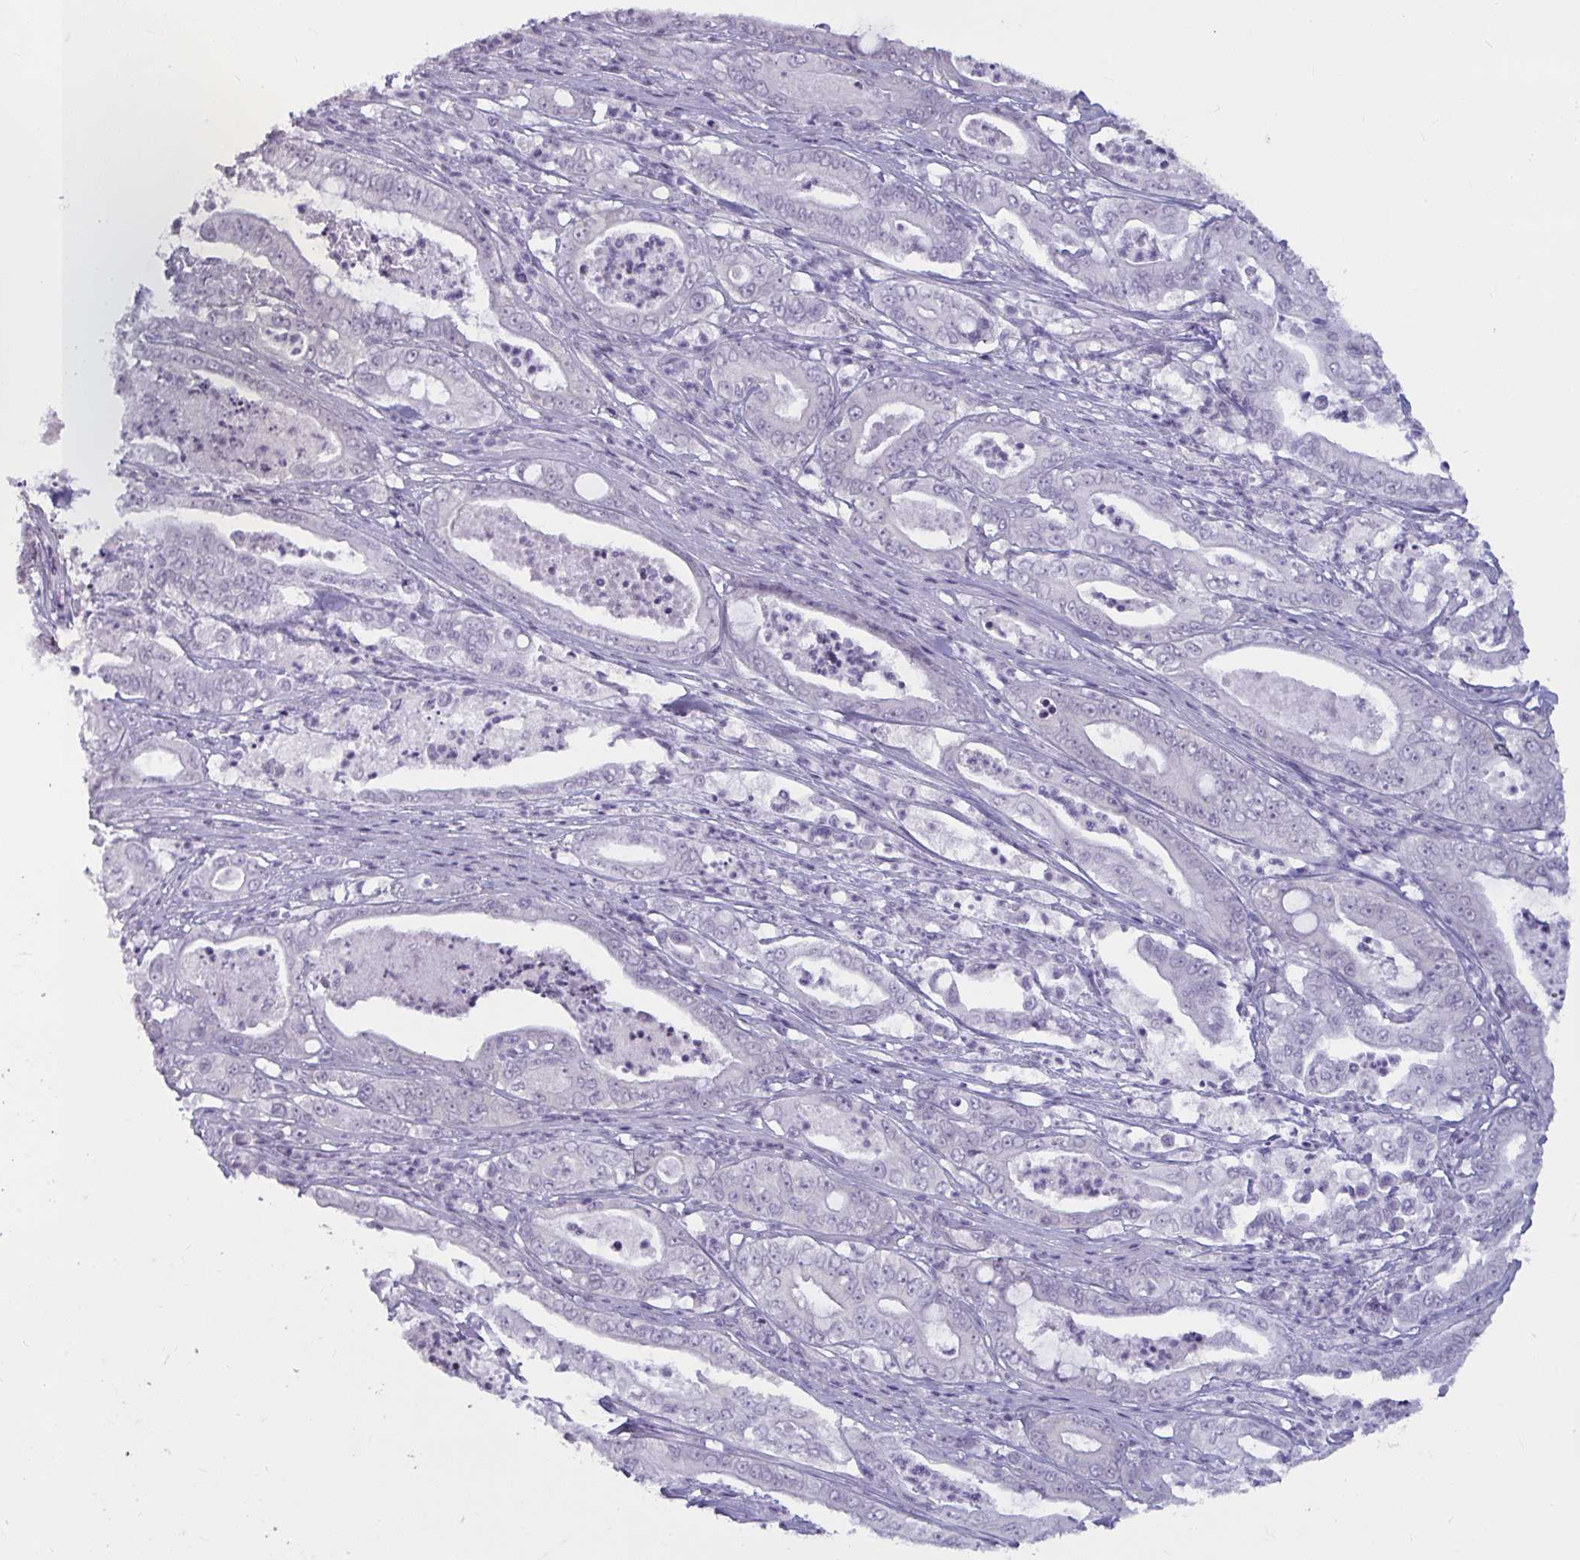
{"staining": {"intensity": "negative", "quantity": "none", "location": "none"}, "tissue": "pancreatic cancer", "cell_type": "Tumor cells", "image_type": "cancer", "snomed": [{"axis": "morphology", "description": "Adenocarcinoma, NOS"}, {"axis": "topography", "description": "Pancreas"}], "caption": "IHC image of neoplastic tissue: pancreatic cancer (adenocarcinoma) stained with DAB shows no significant protein expression in tumor cells. (DAB (3,3'-diaminobenzidine) immunohistochemistry with hematoxylin counter stain).", "gene": "TBC1D4", "patient": {"sex": "male", "age": 71}}